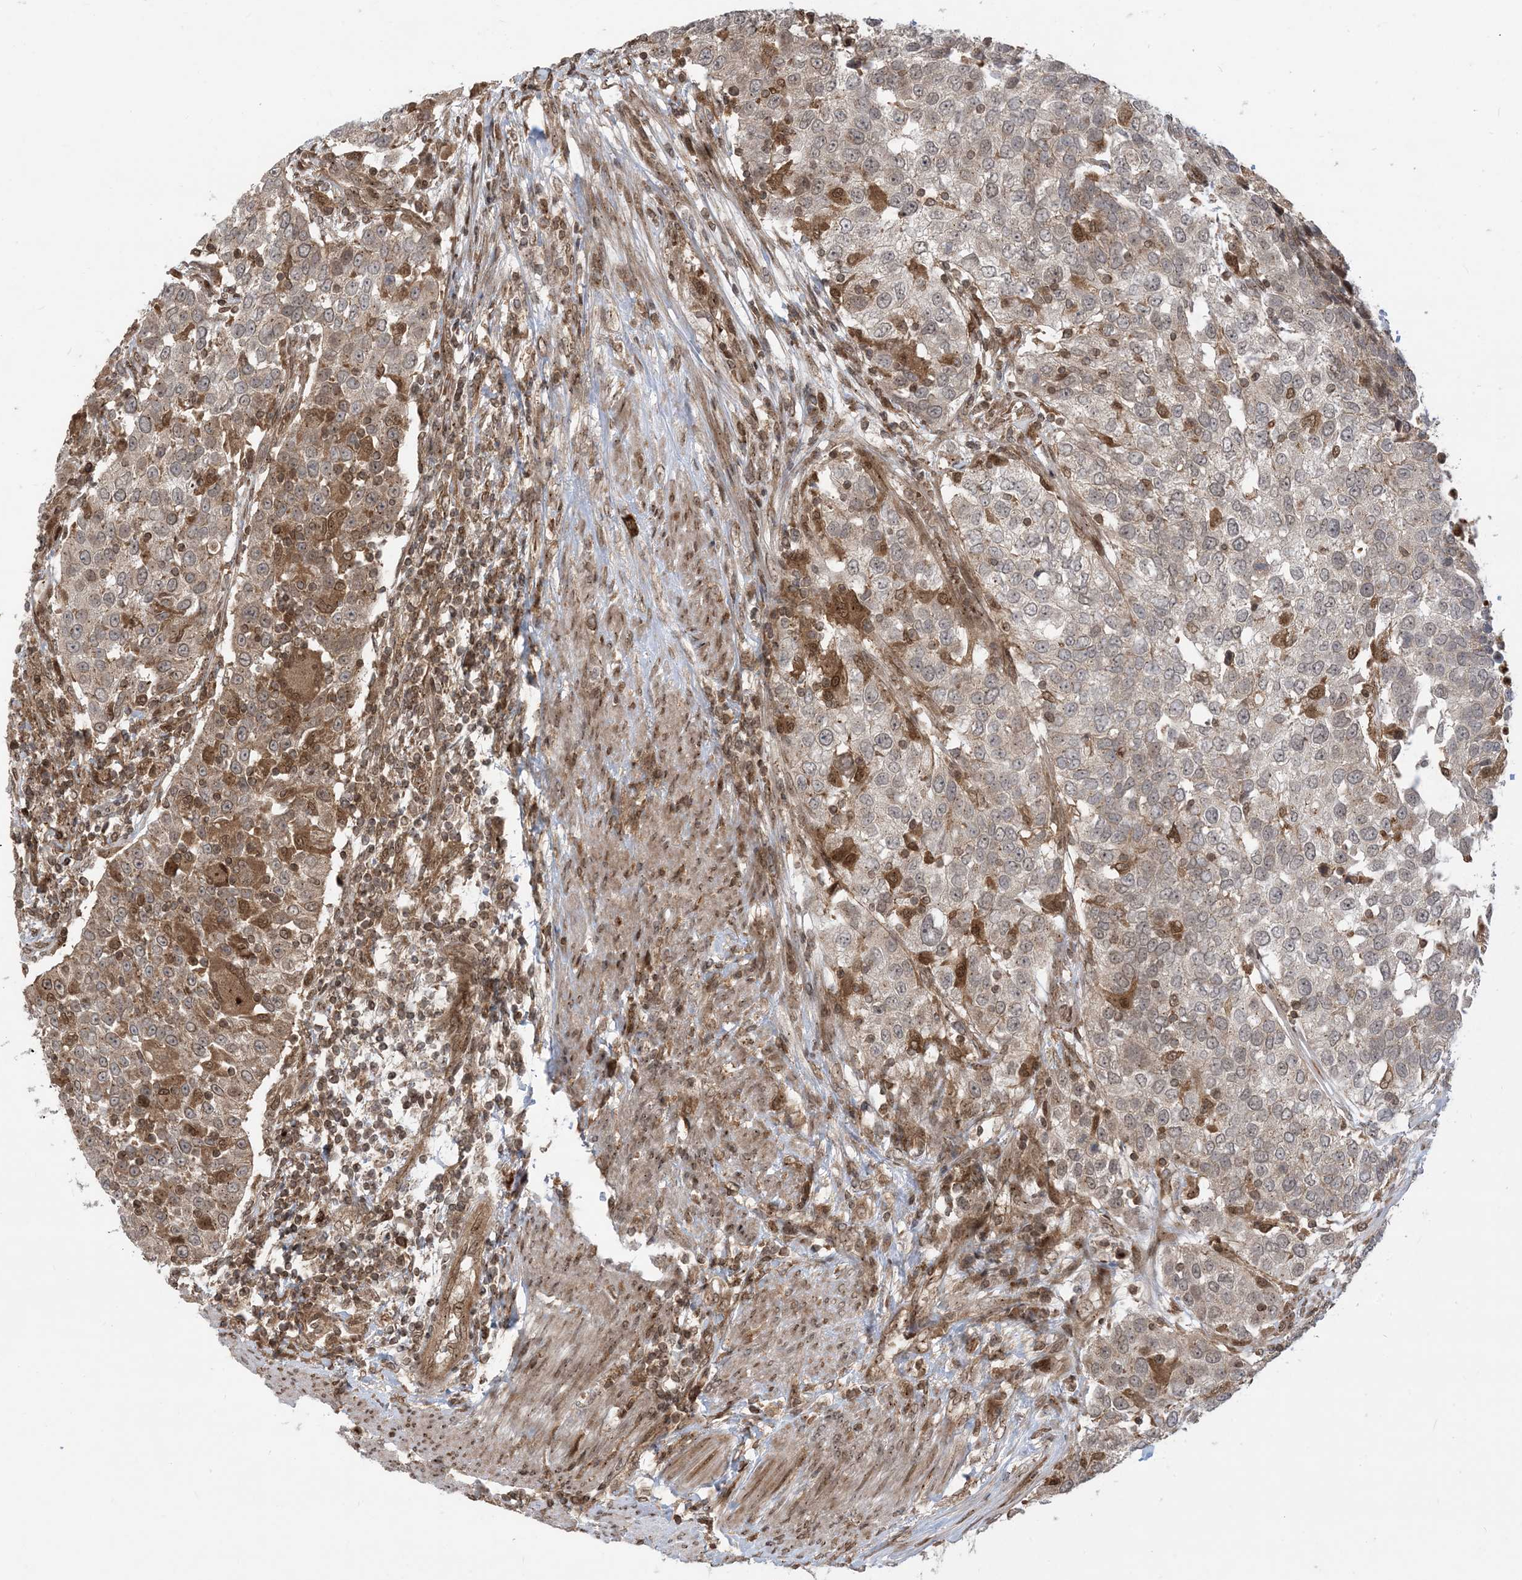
{"staining": {"intensity": "strong", "quantity": "<25%", "location": "cytoplasmic/membranous"}, "tissue": "urothelial cancer", "cell_type": "Tumor cells", "image_type": "cancer", "snomed": [{"axis": "morphology", "description": "Urothelial carcinoma, High grade"}, {"axis": "topography", "description": "Urinary bladder"}], "caption": "Approximately <25% of tumor cells in human urothelial cancer display strong cytoplasmic/membranous protein staining as visualized by brown immunohistochemical staining.", "gene": "CASP4", "patient": {"sex": "female", "age": 80}}